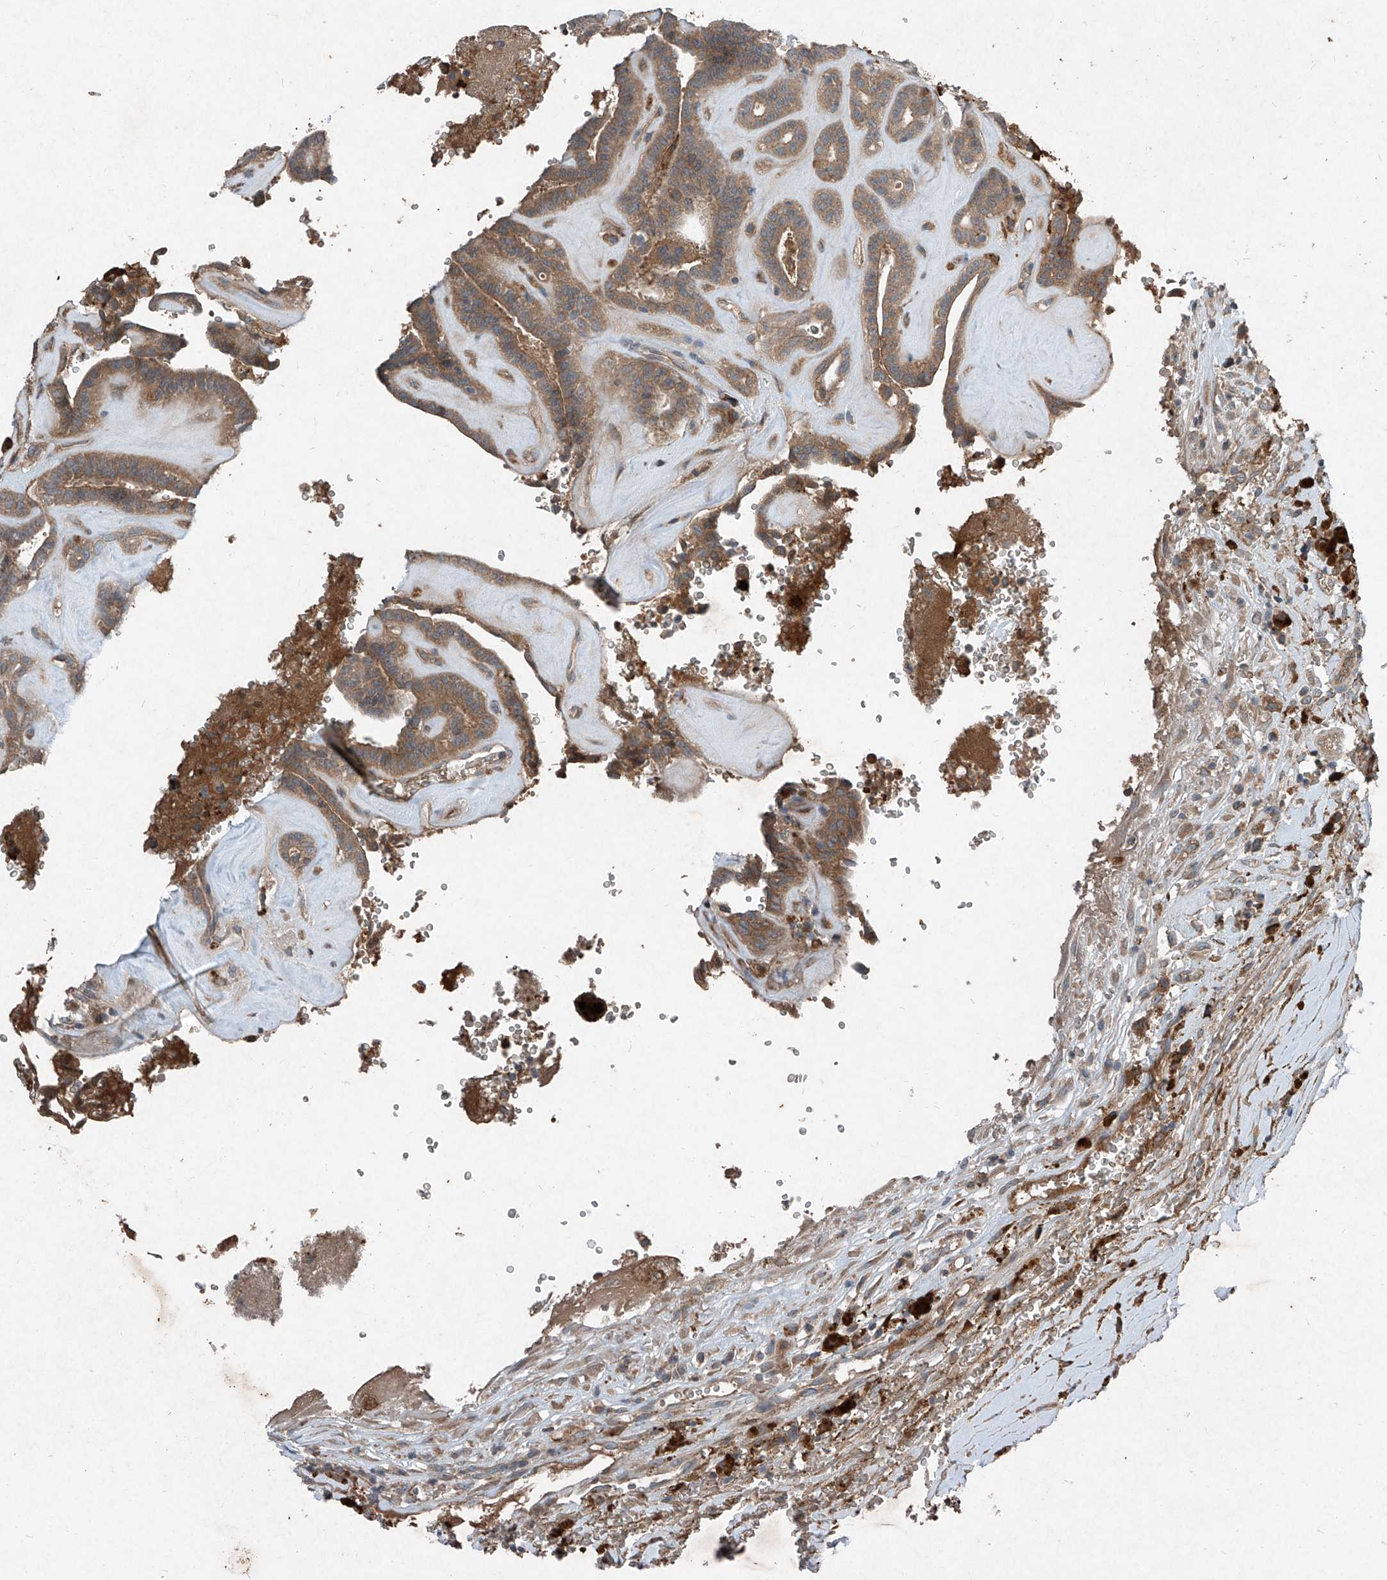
{"staining": {"intensity": "moderate", "quantity": ">75%", "location": "cytoplasmic/membranous"}, "tissue": "thyroid cancer", "cell_type": "Tumor cells", "image_type": "cancer", "snomed": [{"axis": "morphology", "description": "Papillary adenocarcinoma, NOS"}, {"axis": "topography", "description": "Thyroid gland"}], "caption": "Papillary adenocarcinoma (thyroid) stained with immunohistochemistry (IHC) displays moderate cytoplasmic/membranous positivity in approximately >75% of tumor cells.", "gene": "FOXRED2", "patient": {"sex": "male", "age": 77}}